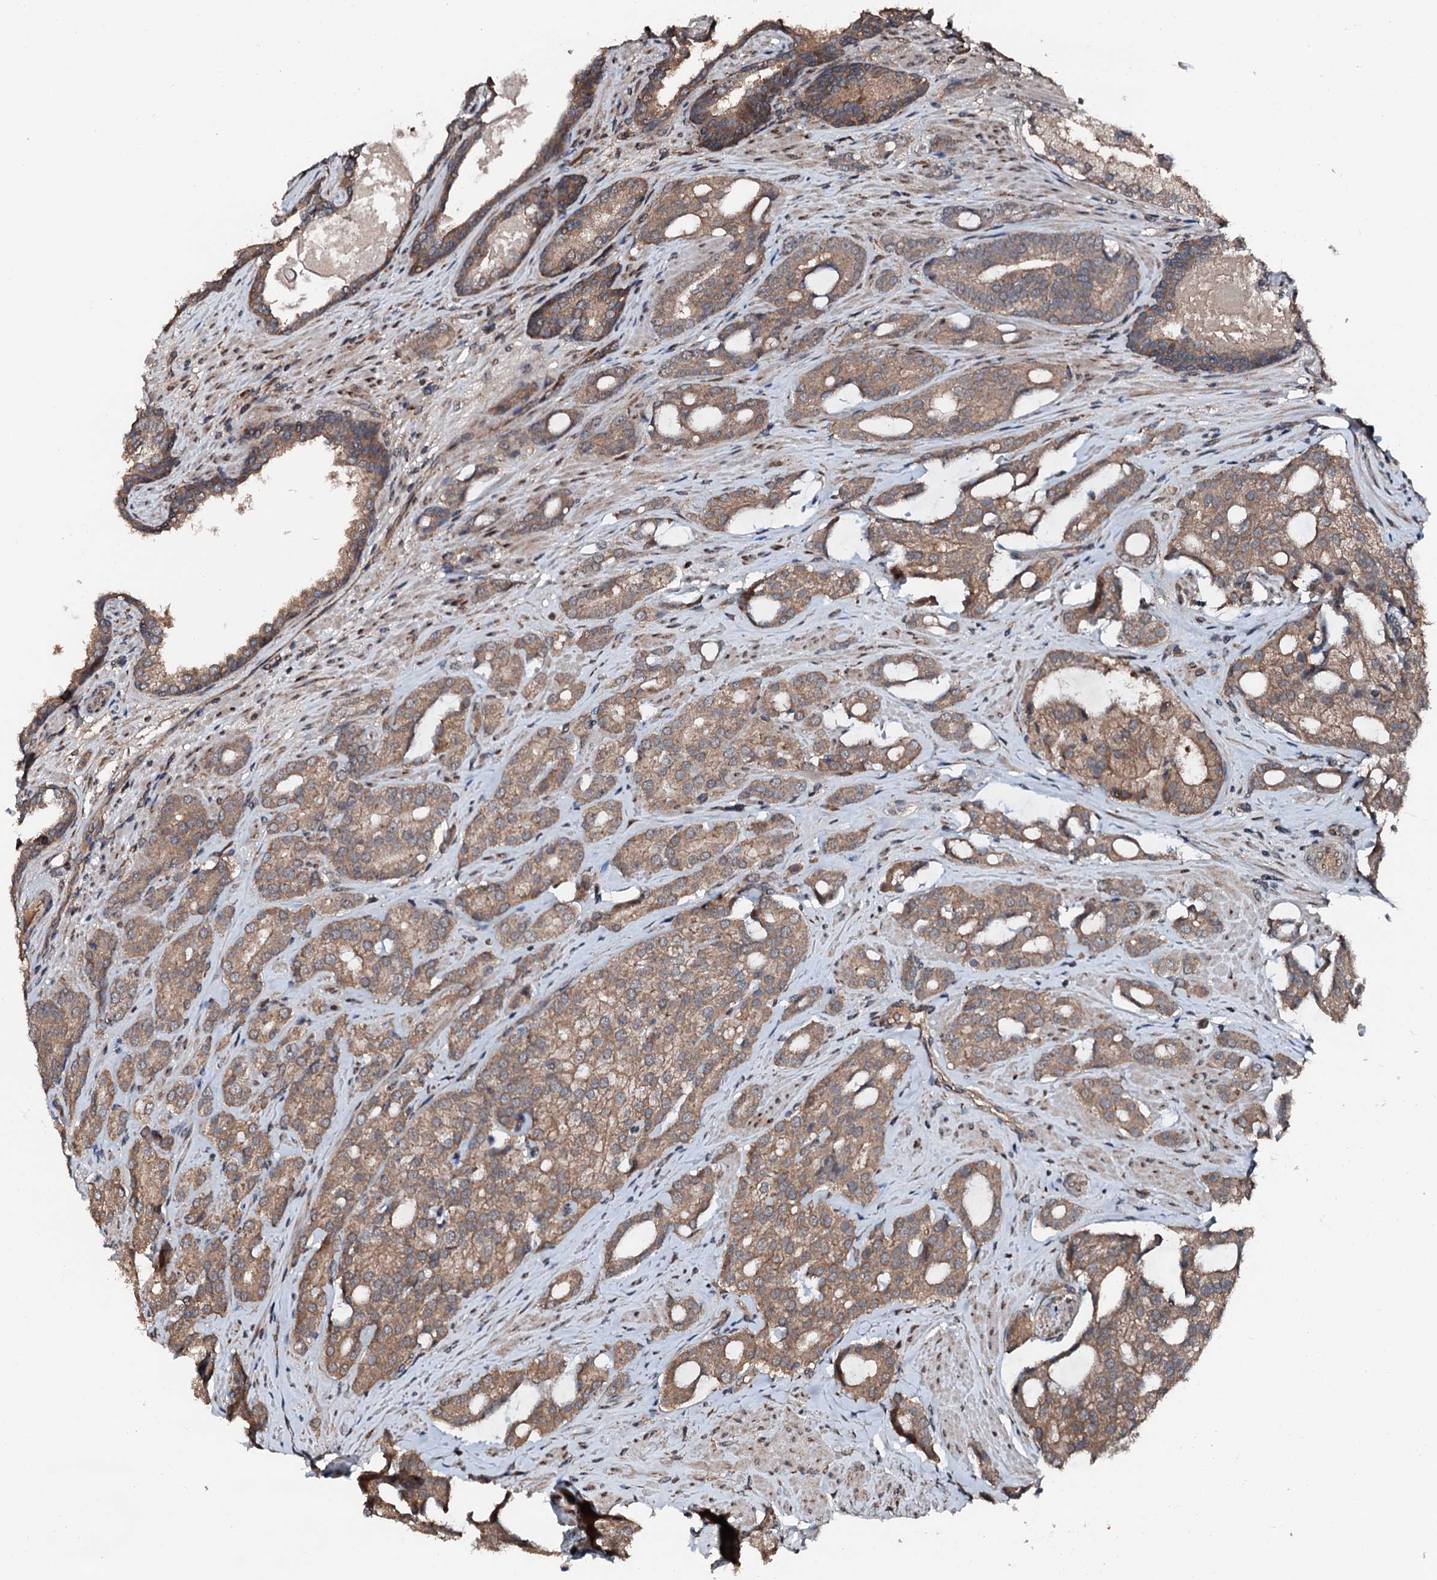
{"staining": {"intensity": "moderate", "quantity": ">75%", "location": "cytoplasmic/membranous"}, "tissue": "prostate cancer", "cell_type": "Tumor cells", "image_type": "cancer", "snomed": [{"axis": "morphology", "description": "Adenocarcinoma, High grade"}, {"axis": "topography", "description": "Prostate"}], "caption": "The micrograph displays a brown stain indicating the presence of a protein in the cytoplasmic/membranous of tumor cells in prostate cancer.", "gene": "FLYWCH1", "patient": {"sex": "male", "age": 63}}